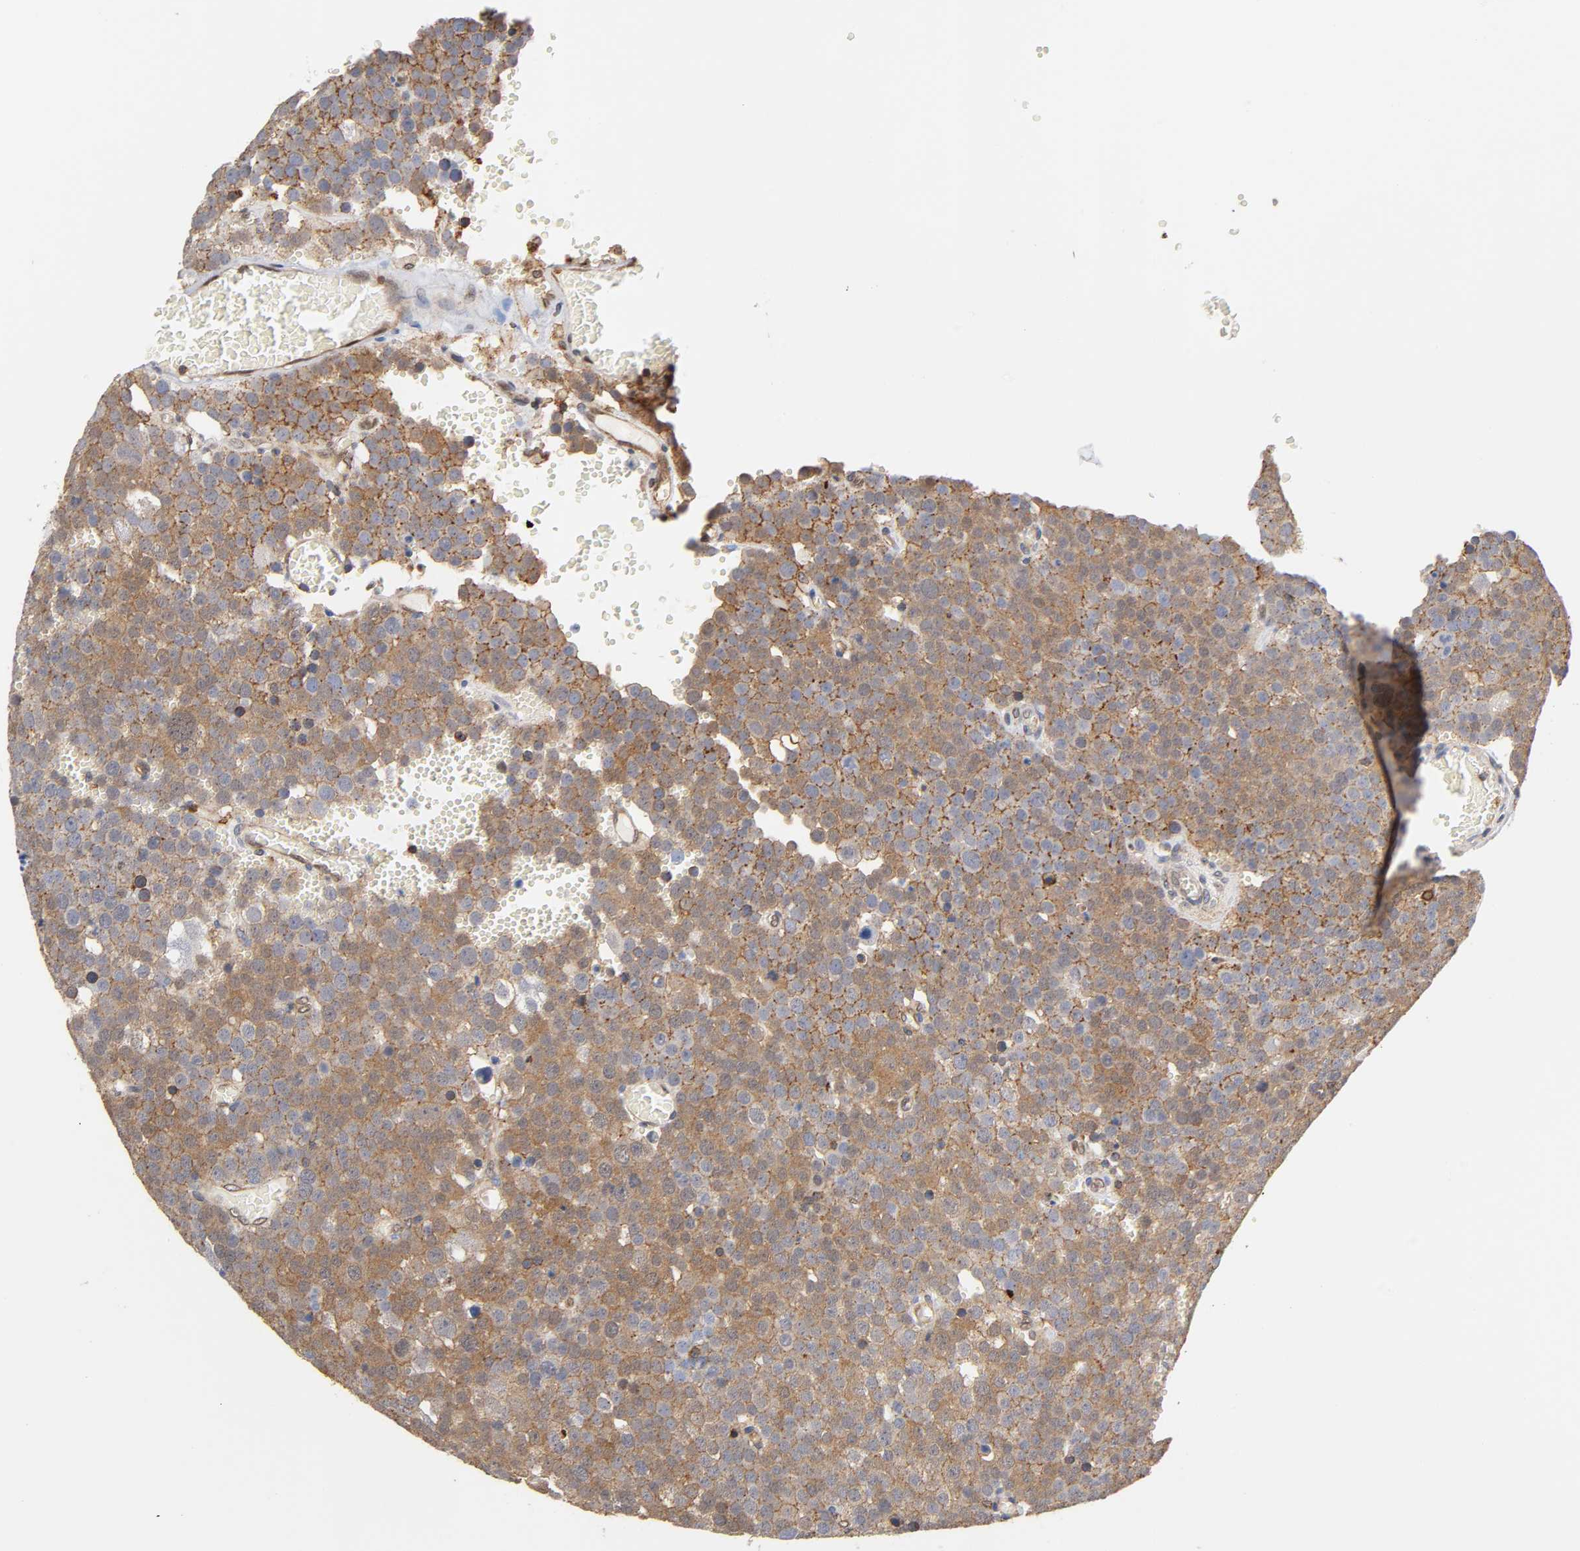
{"staining": {"intensity": "moderate", "quantity": ">75%", "location": "cytoplasmic/membranous"}, "tissue": "testis cancer", "cell_type": "Tumor cells", "image_type": "cancer", "snomed": [{"axis": "morphology", "description": "Seminoma, NOS"}, {"axis": "topography", "description": "Testis"}], "caption": "Brown immunohistochemical staining in human seminoma (testis) displays moderate cytoplasmic/membranous staining in approximately >75% of tumor cells.", "gene": "ANXA11", "patient": {"sex": "male", "age": 71}}